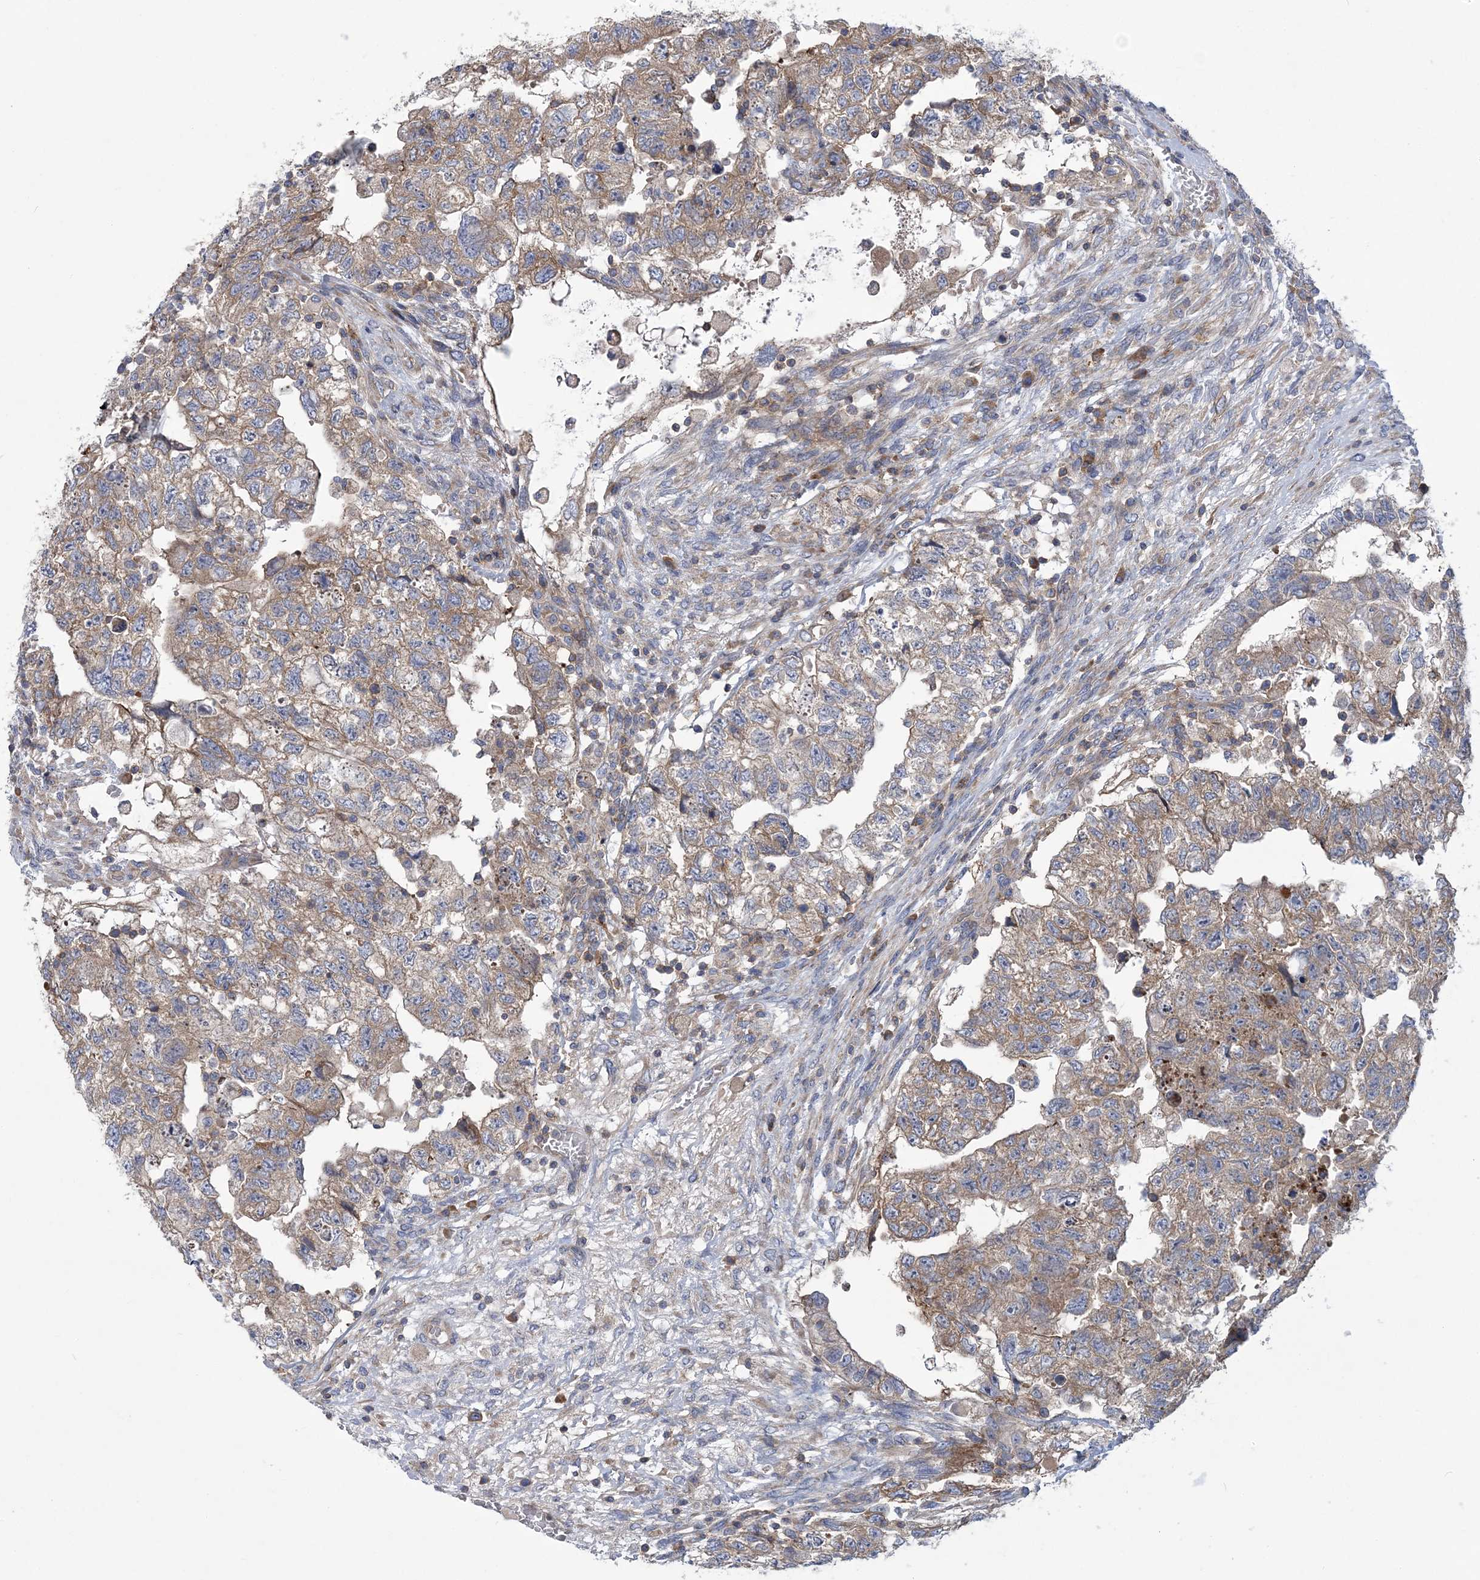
{"staining": {"intensity": "moderate", "quantity": ">75%", "location": "cytoplasmic/membranous"}, "tissue": "testis cancer", "cell_type": "Tumor cells", "image_type": "cancer", "snomed": [{"axis": "morphology", "description": "Carcinoma, Embryonal, NOS"}, {"axis": "topography", "description": "Testis"}], "caption": "A high-resolution image shows IHC staining of testis cancer, which reveals moderate cytoplasmic/membranous positivity in about >75% of tumor cells.", "gene": "ARSJ", "patient": {"sex": "male", "age": 36}}